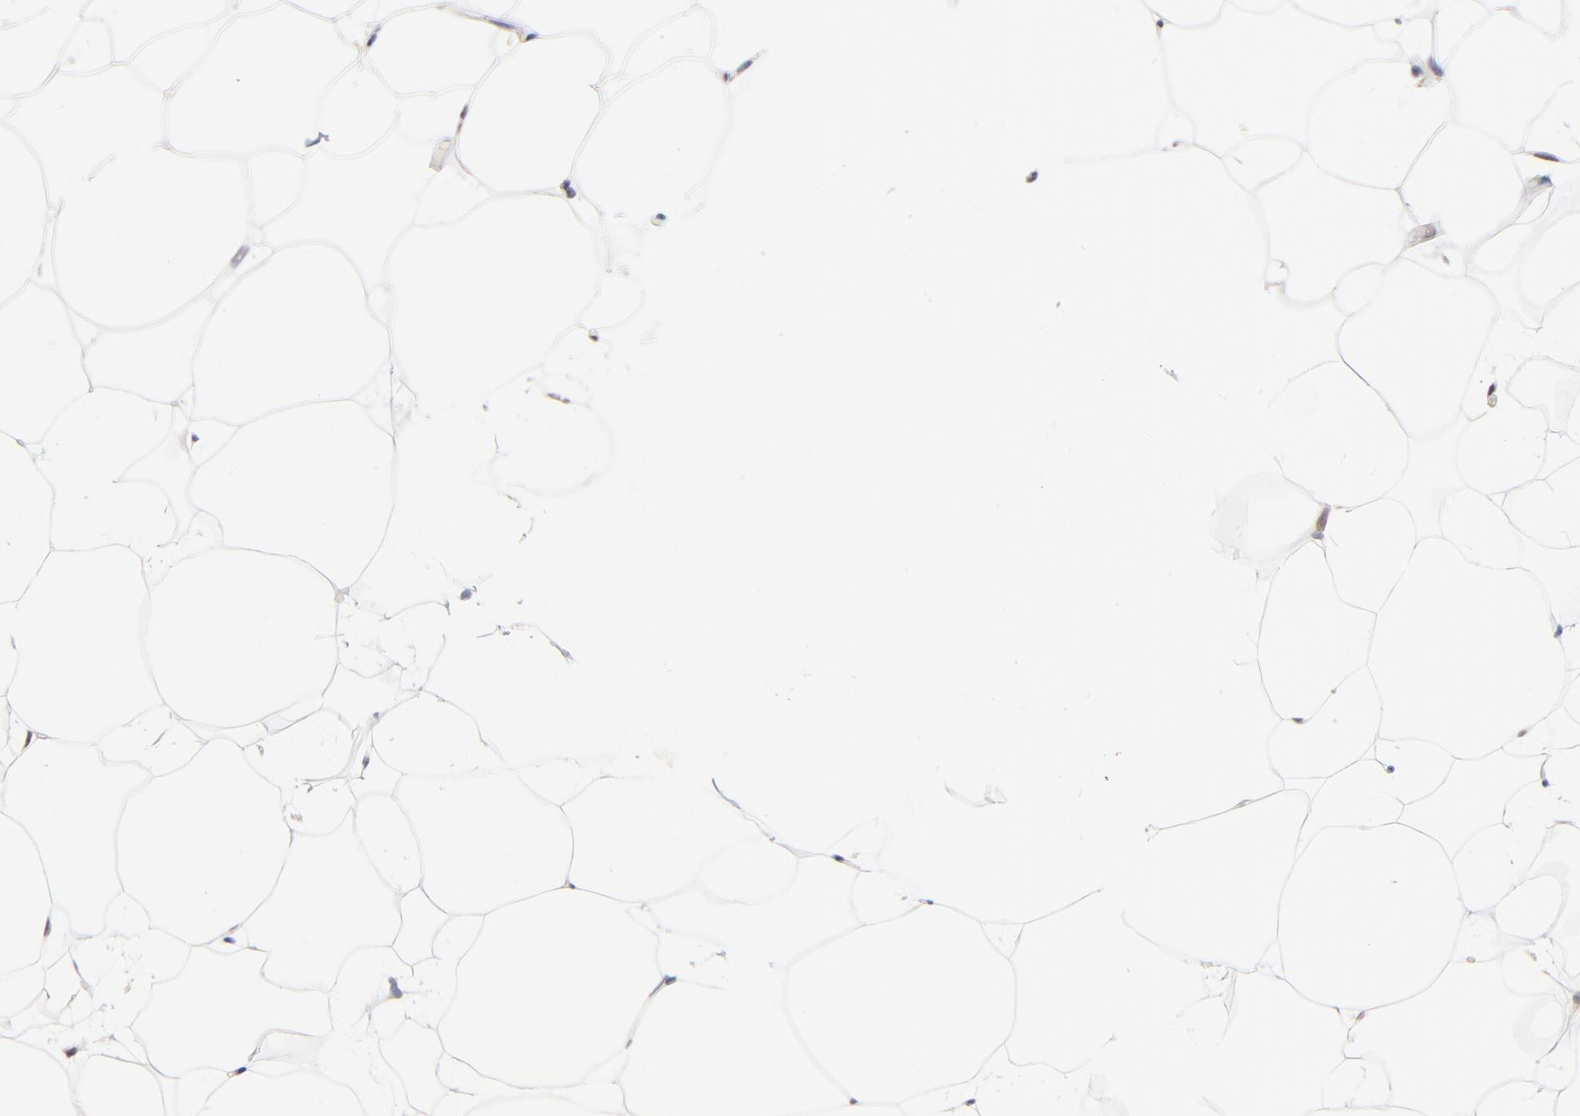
{"staining": {"intensity": "negative", "quantity": "none", "location": "none"}, "tissue": "adipose tissue", "cell_type": "Adipocytes", "image_type": "normal", "snomed": [{"axis": "morphology", "description": "Normal tissue, NOS"}, {"axis": "morphology", "description": "Duct carcinoma"}, {"axis": "topography", "description": "Breast"}, {"axis": "topography", "description": "Adipose tissue"}], "caption": "IHC image of unremarkable adipose tissue stained for a protein (brown), which shows no staining in adipocytes.", "gene": "TXNL1", "patient": {"sex": "female", "age": 37}}